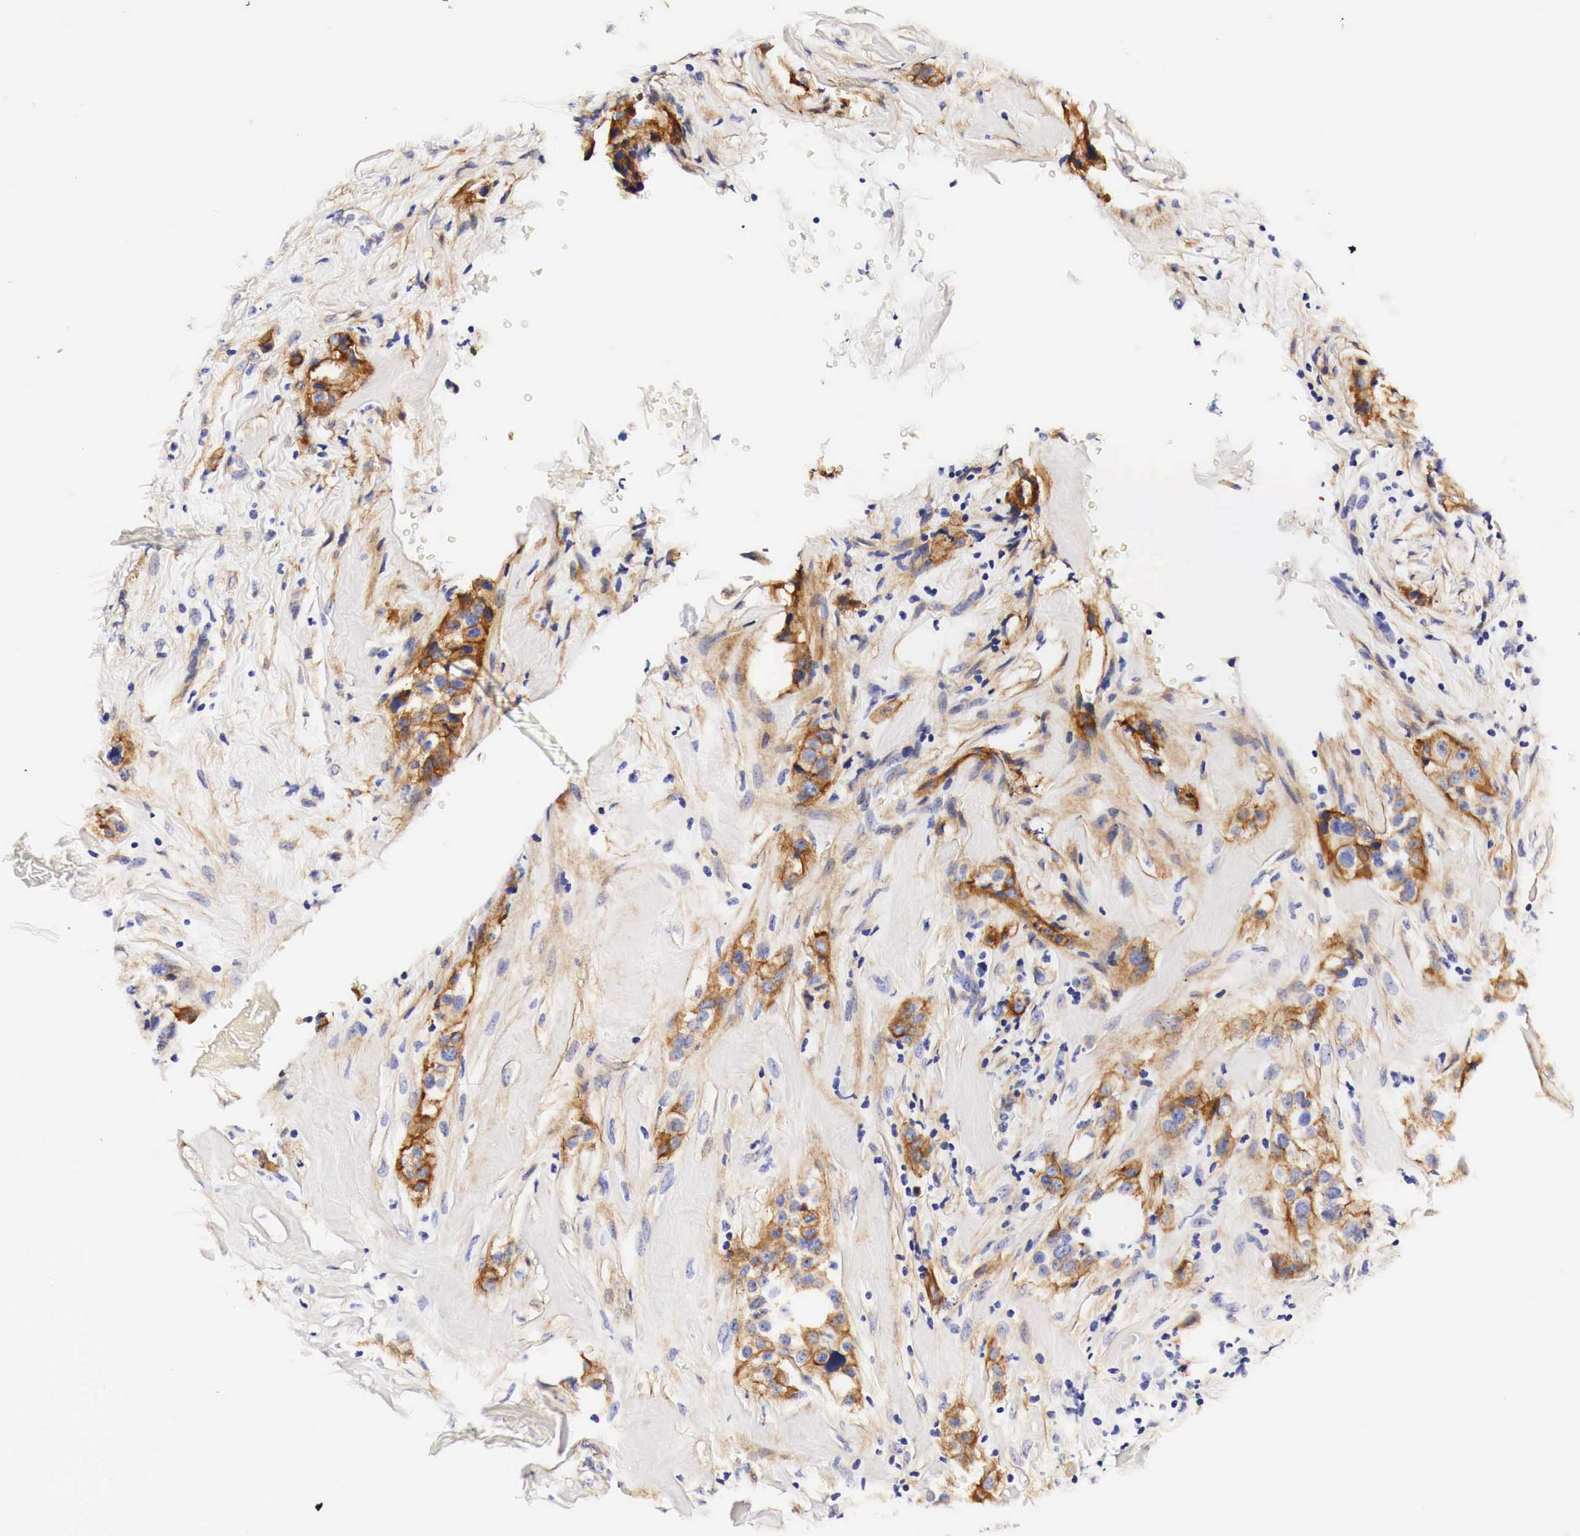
{"staining": {"intensity": "moderate", "quantity": ">75%", "location": "cytoplasmic/membranous"}, "tissue": "breast cancer", "cell_type": "Tumor cells", "image_type": "cancer", "snomed": [{"axis": "morphology", "description": "Duct carcinoma"}, {"axis": "topography", "description": "Breast"}], "caption": "Immunohistochemistry (DAB) staining of breast cancer (intraductal carcinoma) demonstrates moderate cytoplasmic/membranous protein staining in about >75% of tumor cells.", "gene": "EGFR", "patient": {"sex": "female", "age": 45}}